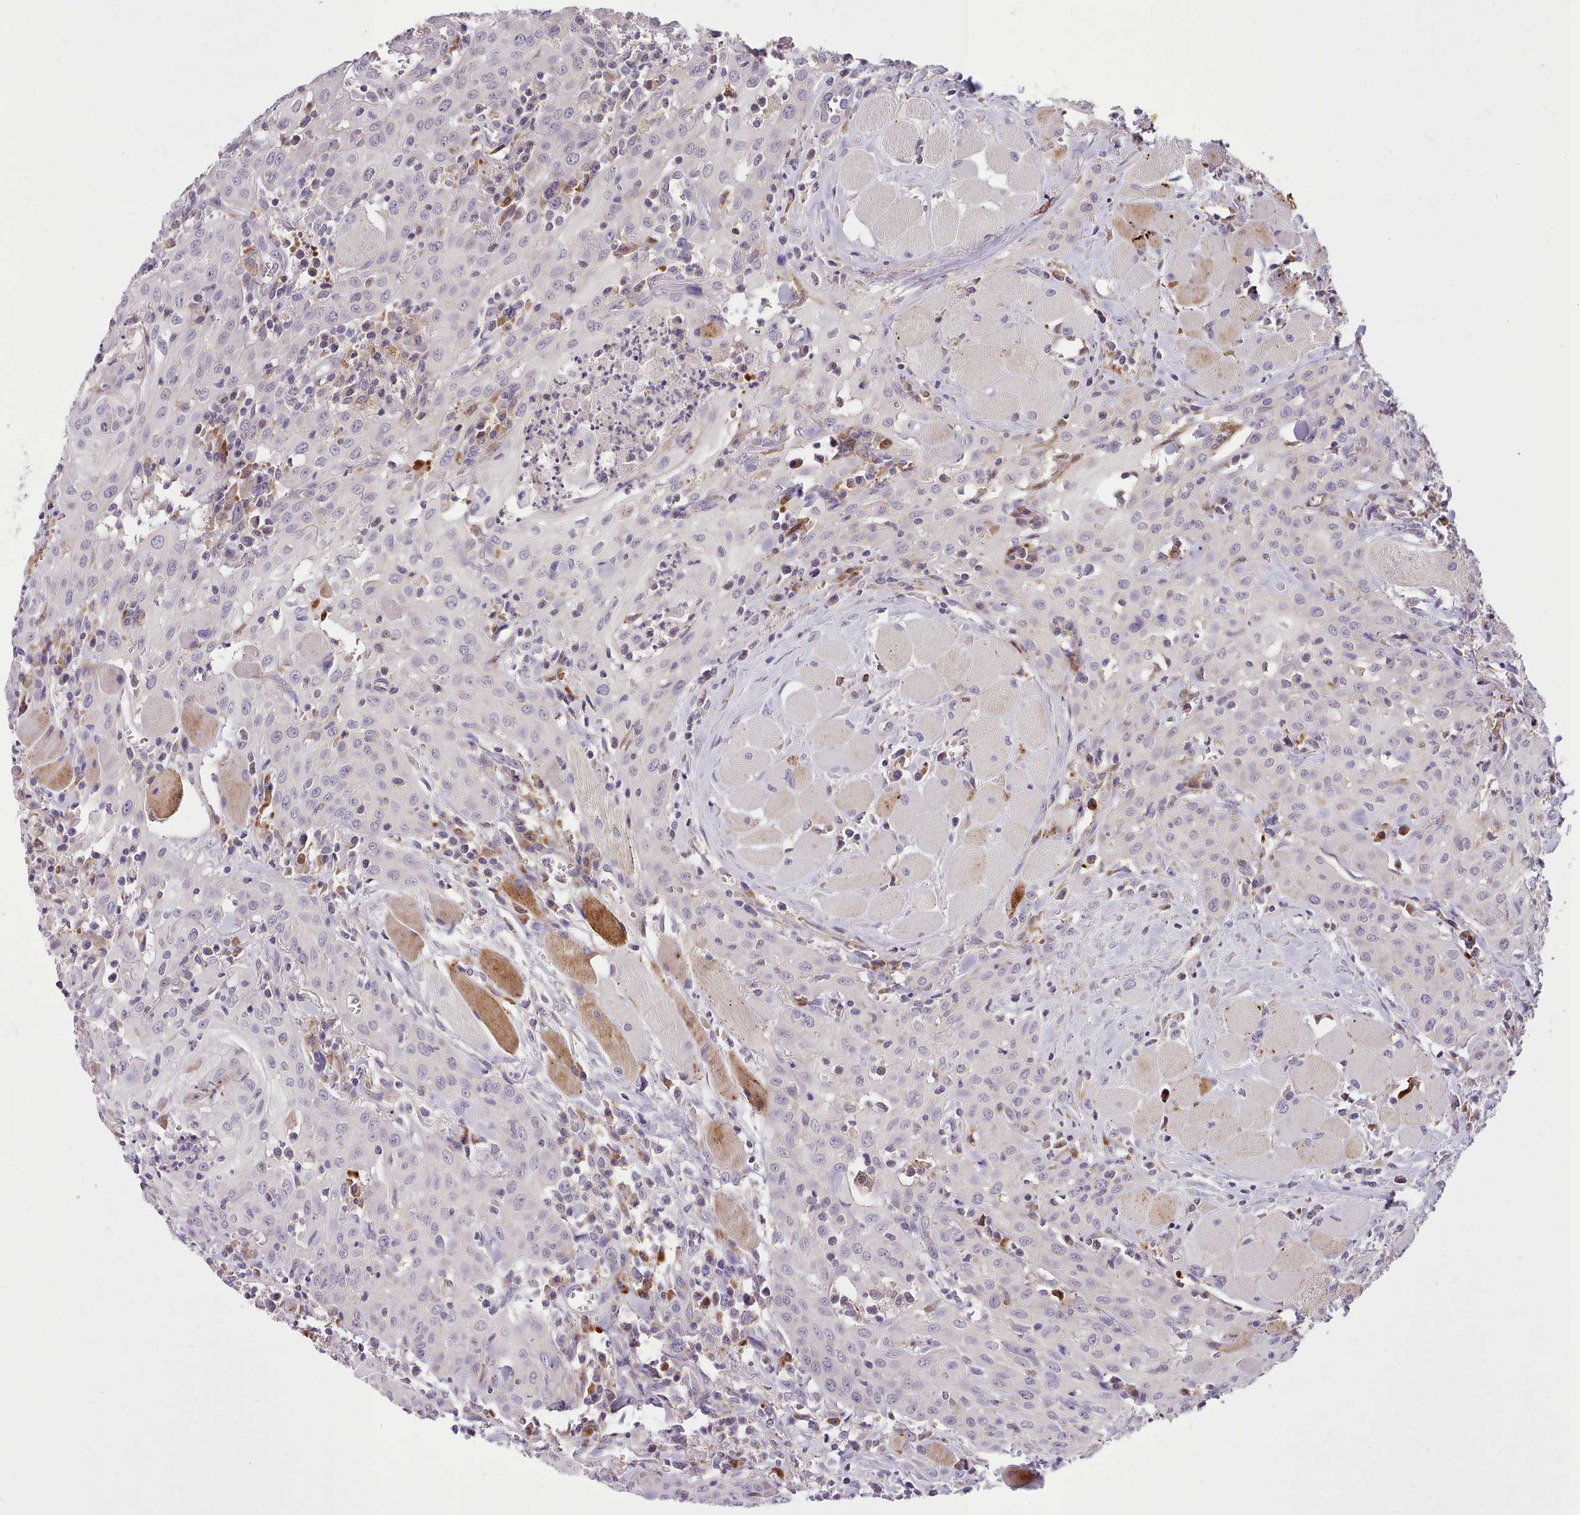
{"staining": {"intensity": "negative", "quantity": "none", "location": "none"}, "tissue": "head and neck cancer", "cell_type": "Tumor cells", "image_type": "cancer", "snomed": [{"axis": "morphology", "description": "Squamous cell carcinoma, NOS"}, {"axis": "topography", "description": "Oral tissue"}, {"axis": "topography", "description": "Head-Neck"}], "caption": "Tumor cells are negative for protein expression in human head and neck cancer.", "gene": "FAM83E", "patient": {"sex": "female", "age": 70}}